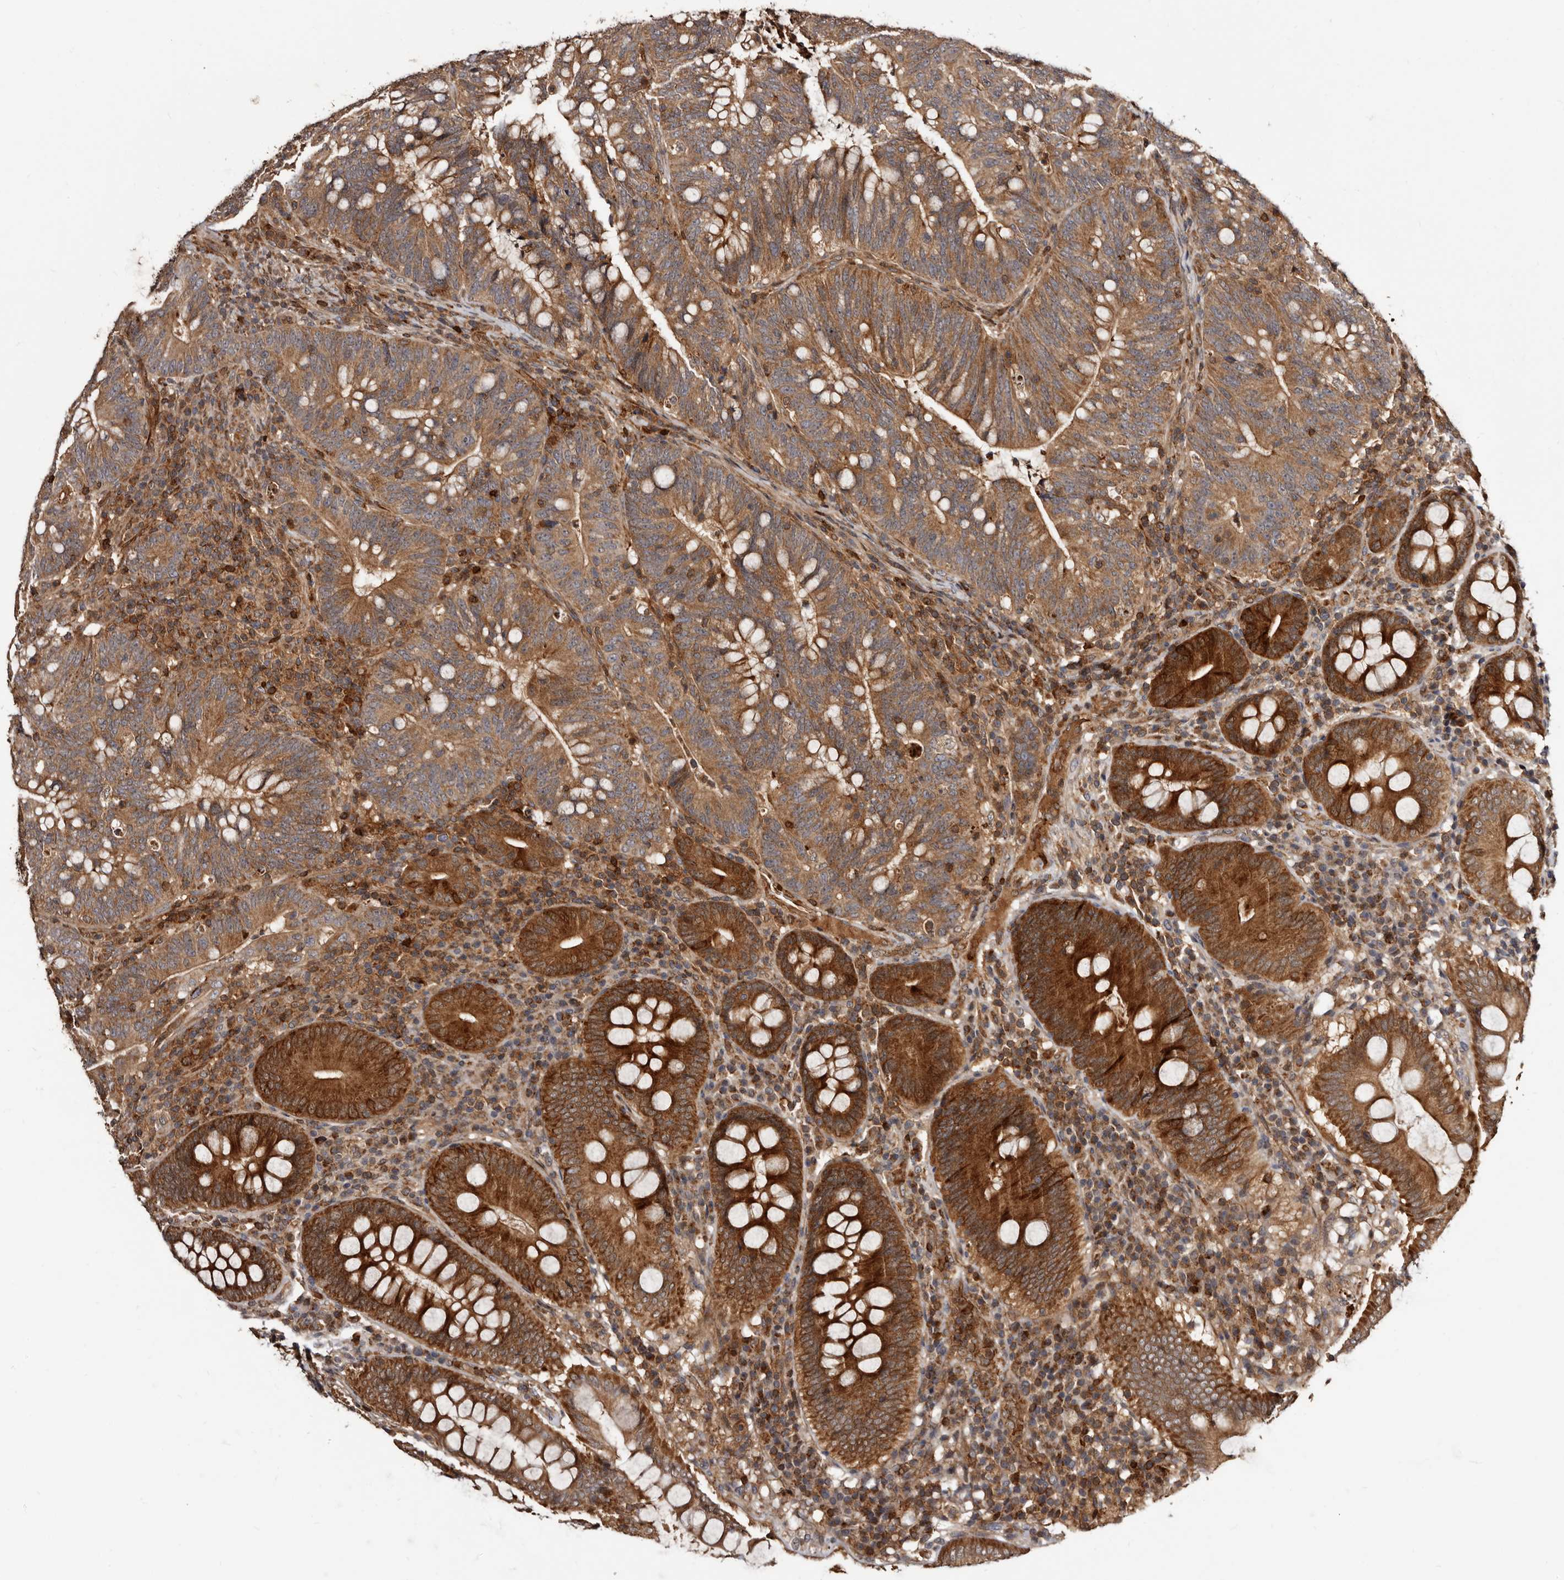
{"staining": {"intensity": "moderate", "quantity": ">75%", "location": "cytoplasmic/membranous"}, "tissue": "colorectal cancer", "cell_type": "Tumor cells", "image_type": "cancer", "snomed": [{"axis": "morphology", "description": "Adenocarcinoma, NOS"}, {"axis": "topography", "description": "Colon"}], "caption": "Tumor cells display medium levels of moderate cytoplasmic/membranous expression in about >75% of cells in colorectal cancer (adenocarcinoma).", "gene": "BAX", "patient": {"sex": "female", "age": 66}}